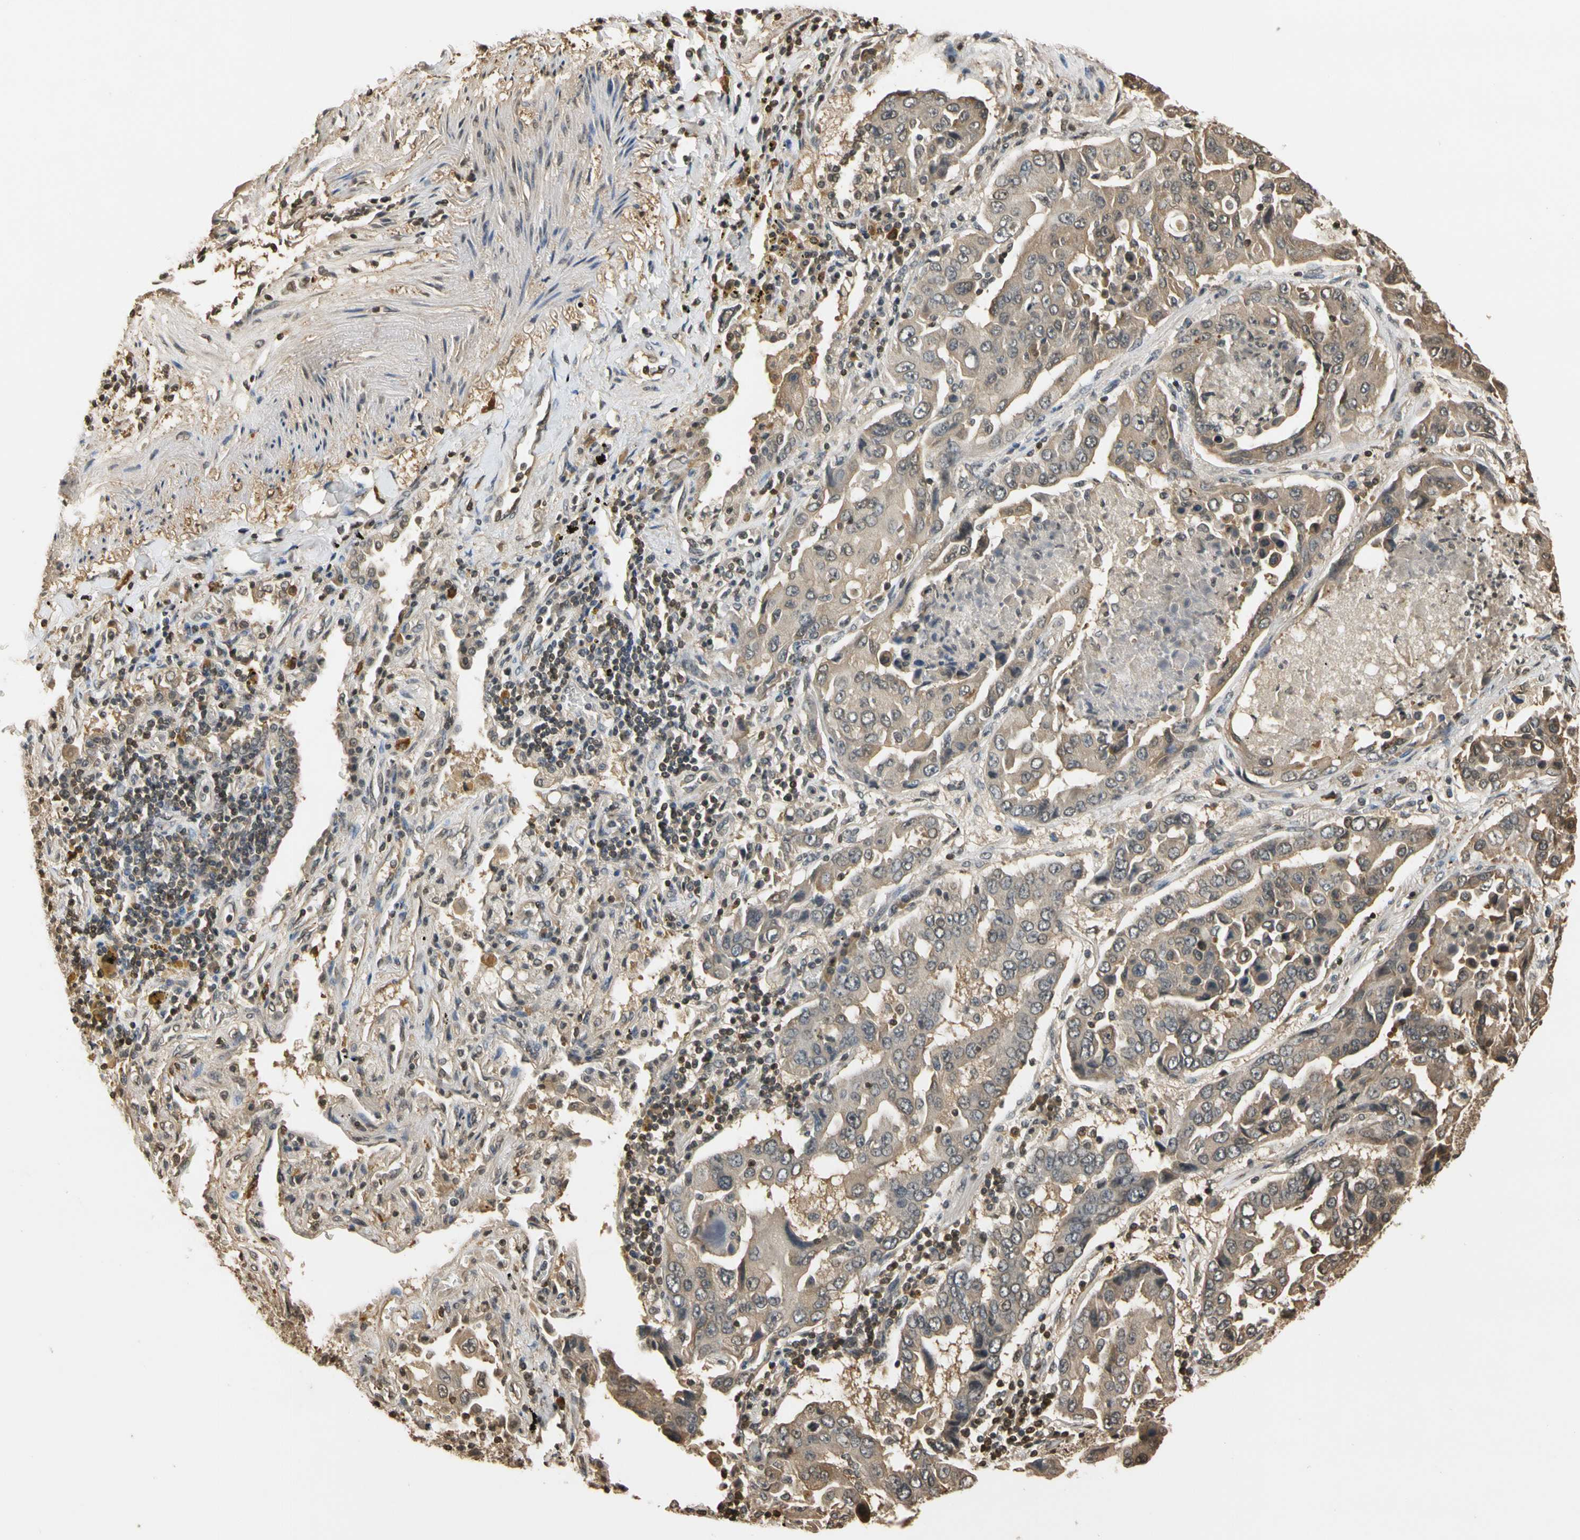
{"staining": {"intensity": "moderate", "quantity": ">75%", "location": "cytoplasmic/membranous"}, "tissue": "lung cancer", "cell_type": "Tumor cells", "image_type": "cancer", "snomed": [{"axis": "morphology", "description": "Adenocarcinoma, NOS"}, {"axis": "topography", "description": "Lung"}], "caption": "Immunohistochemistry (IHC) of human adenocarcinoma (lung) demonstrates medium levels of moderate cytoplasmic/membranous expression in about >75% of tumor cells. The staining was performed using DAB to visualize the protein expression in brown, while the nuclei were stained in blue with hematoxylin (Magnification: 20x).", "gene": "SOD1", "patient": {"sex": "female", "age": 65}}